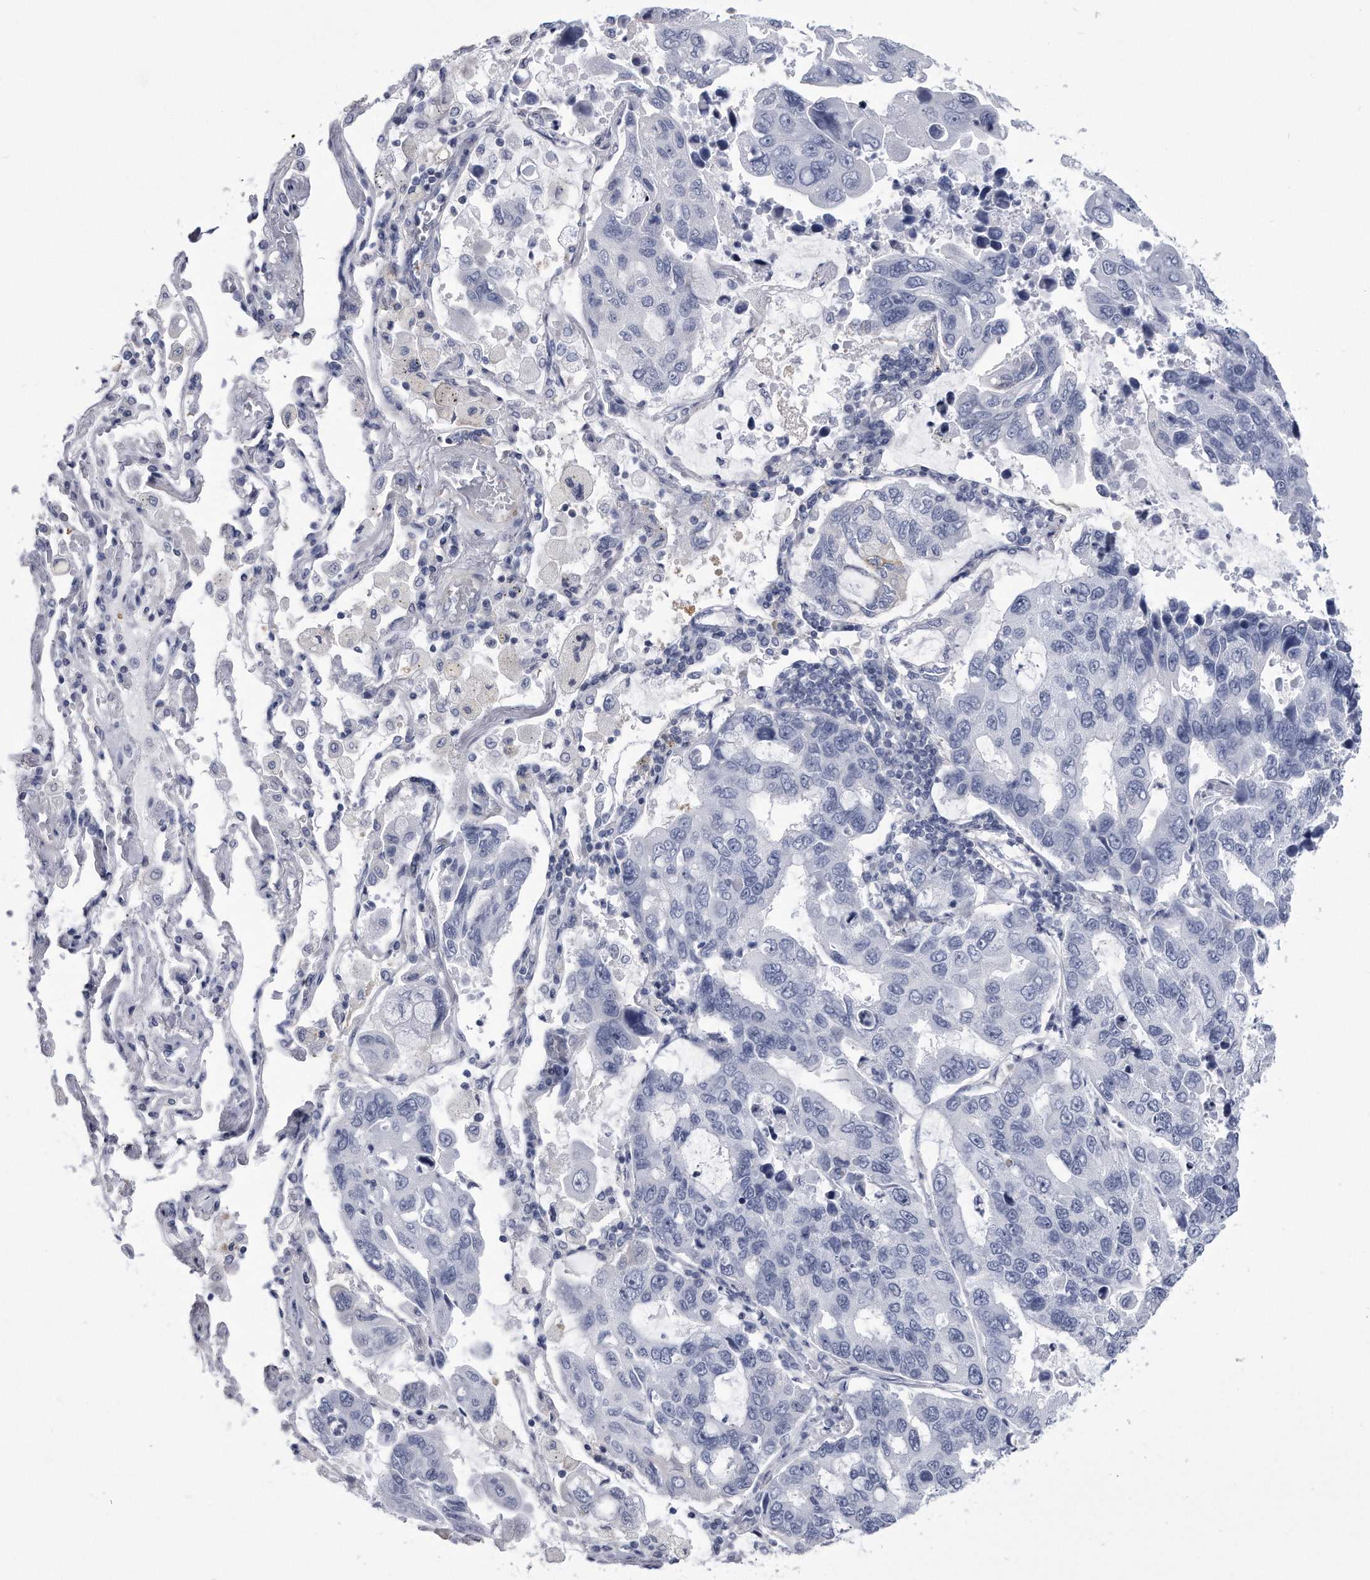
{"staining": {"intensity": "negative", "quantity": "none", "location": "none"}, "tissue": "lung cancer", "cell_type": "Tumor cells", "image_type": "cancer", "snomed": [{"axis": "morphology", "description": "Adenocarcinoma, NOS"}, {"axis": "topography", "description": "Lung"}], "caption": "Micrograph shows no protein positivity in tumor cells of lung cancer tissue. (Immunohistochemistry, brightfield microscopy, high magnification).", "gene": "PYGB", "patient": {"sex": "male", "age": 64}}